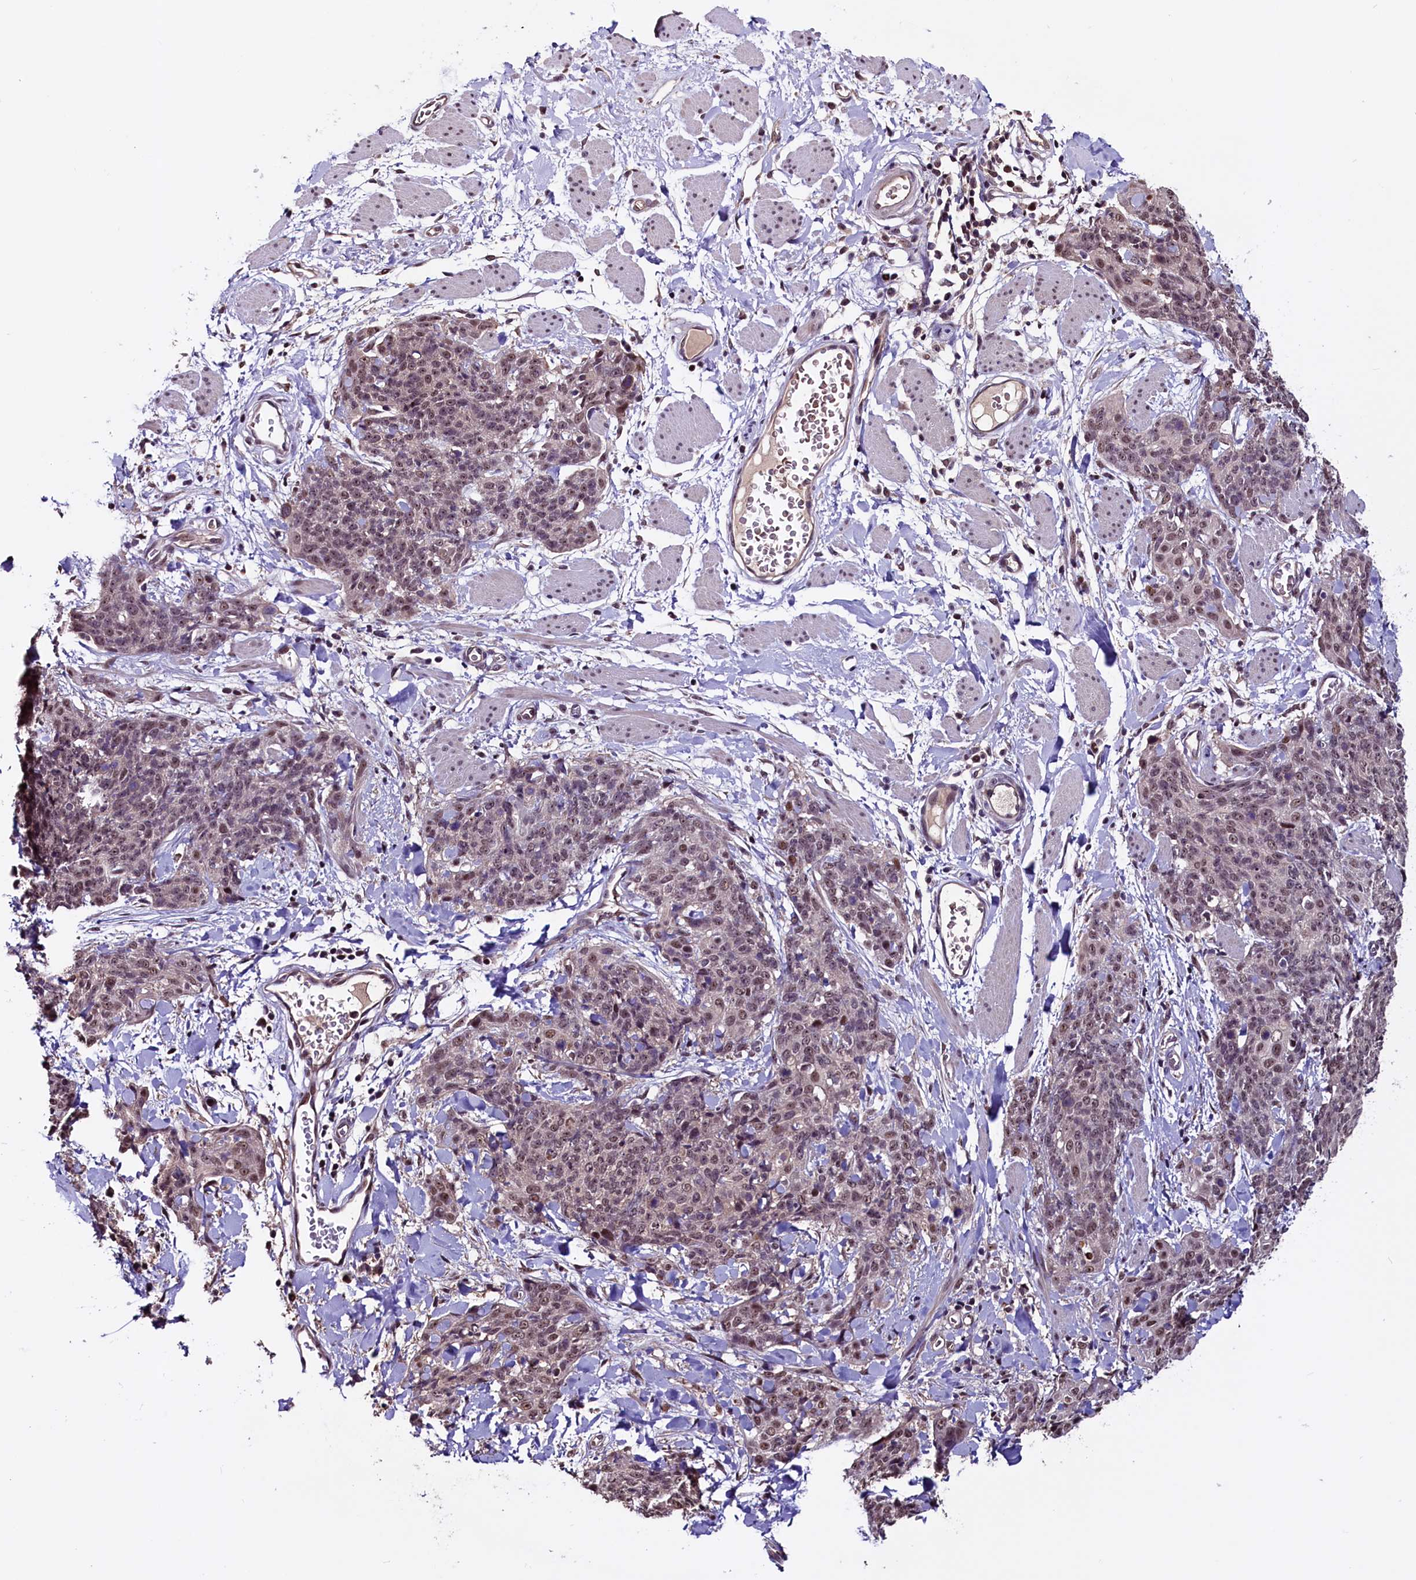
{"staining": {"intensity": "weak", "quantity": ">75%", "location": "nuclear"}, "tissue": "skin cancer", "cell_type": "Tumor cells", "image_type": "cancer", "snomed": [{"axis": "morphology", "description": "Squamous cell carcinoma, NOS"}, {"axis": "topography", "description": "Skin"}, {"axis": "topography", "description": "Vulva"}], "caption": "Skin squamous cell carcinoma stained for a protein (brown) reveals weak nuclear positive expression in approximately >75% of tumor cells.", "gene": "RNMT", "patient": {"sex": "female", "age": 85}}